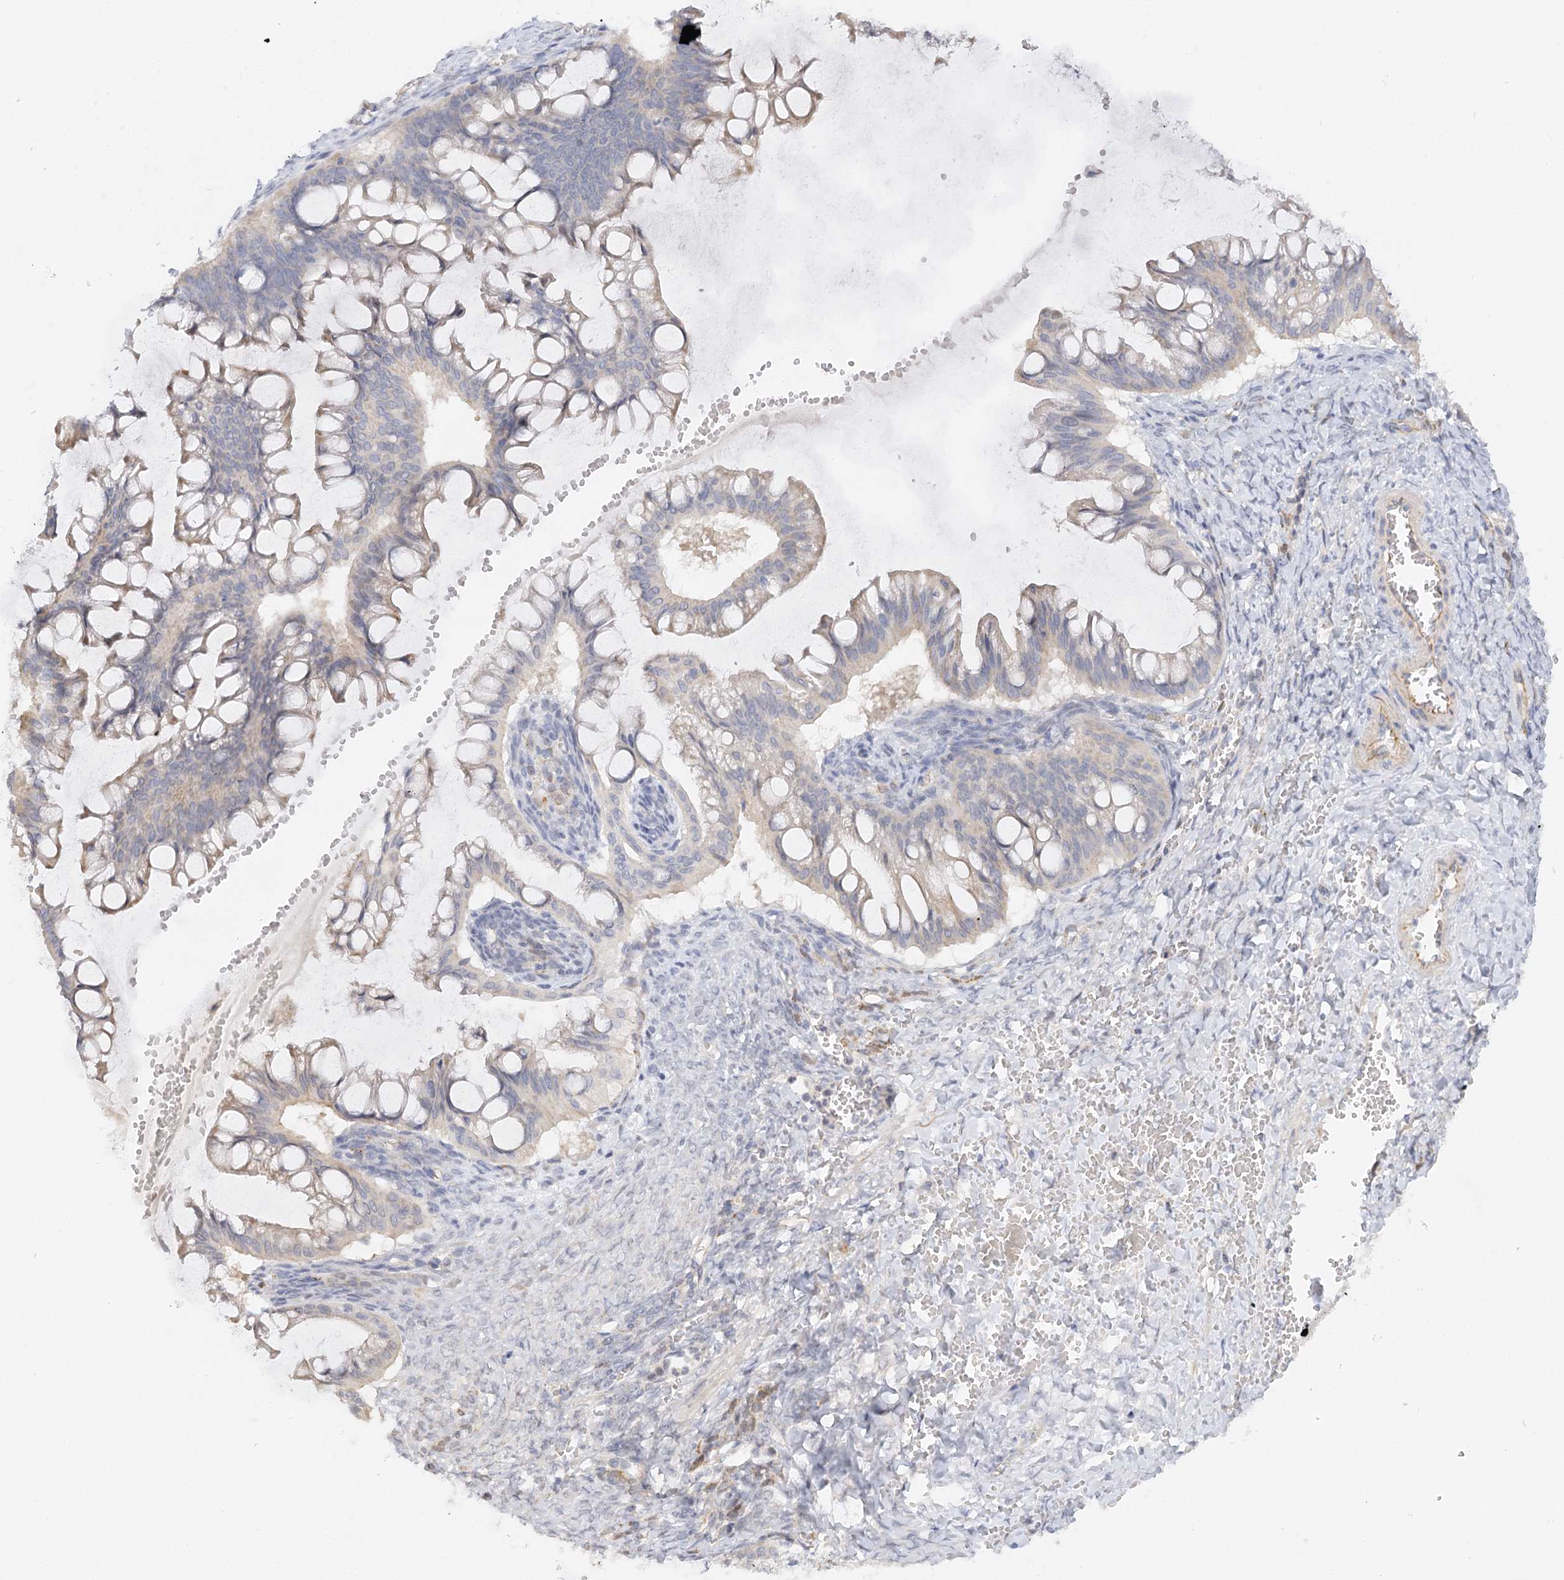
{"staining": {"intensity": "weak", "quantity": "<25%", "location": "cytoplasmic/membranous"}, "tissue": "ovarian cancer", "cell_type": "Tumor cells", "image_type": "cancer", "snomed": [{"axis": "morphology", "description": "Cystadenocarcinoma, mucinous, NOS"}, {"axis": "topography", "description": "Ovary"}], "caption": "The photomicrograph reveals no significant staining in tumor cells of ovarian mucinous cystadenocarcinoma.", "gene": "NELL2", "patient": {"sex": "female", "age": 73}}